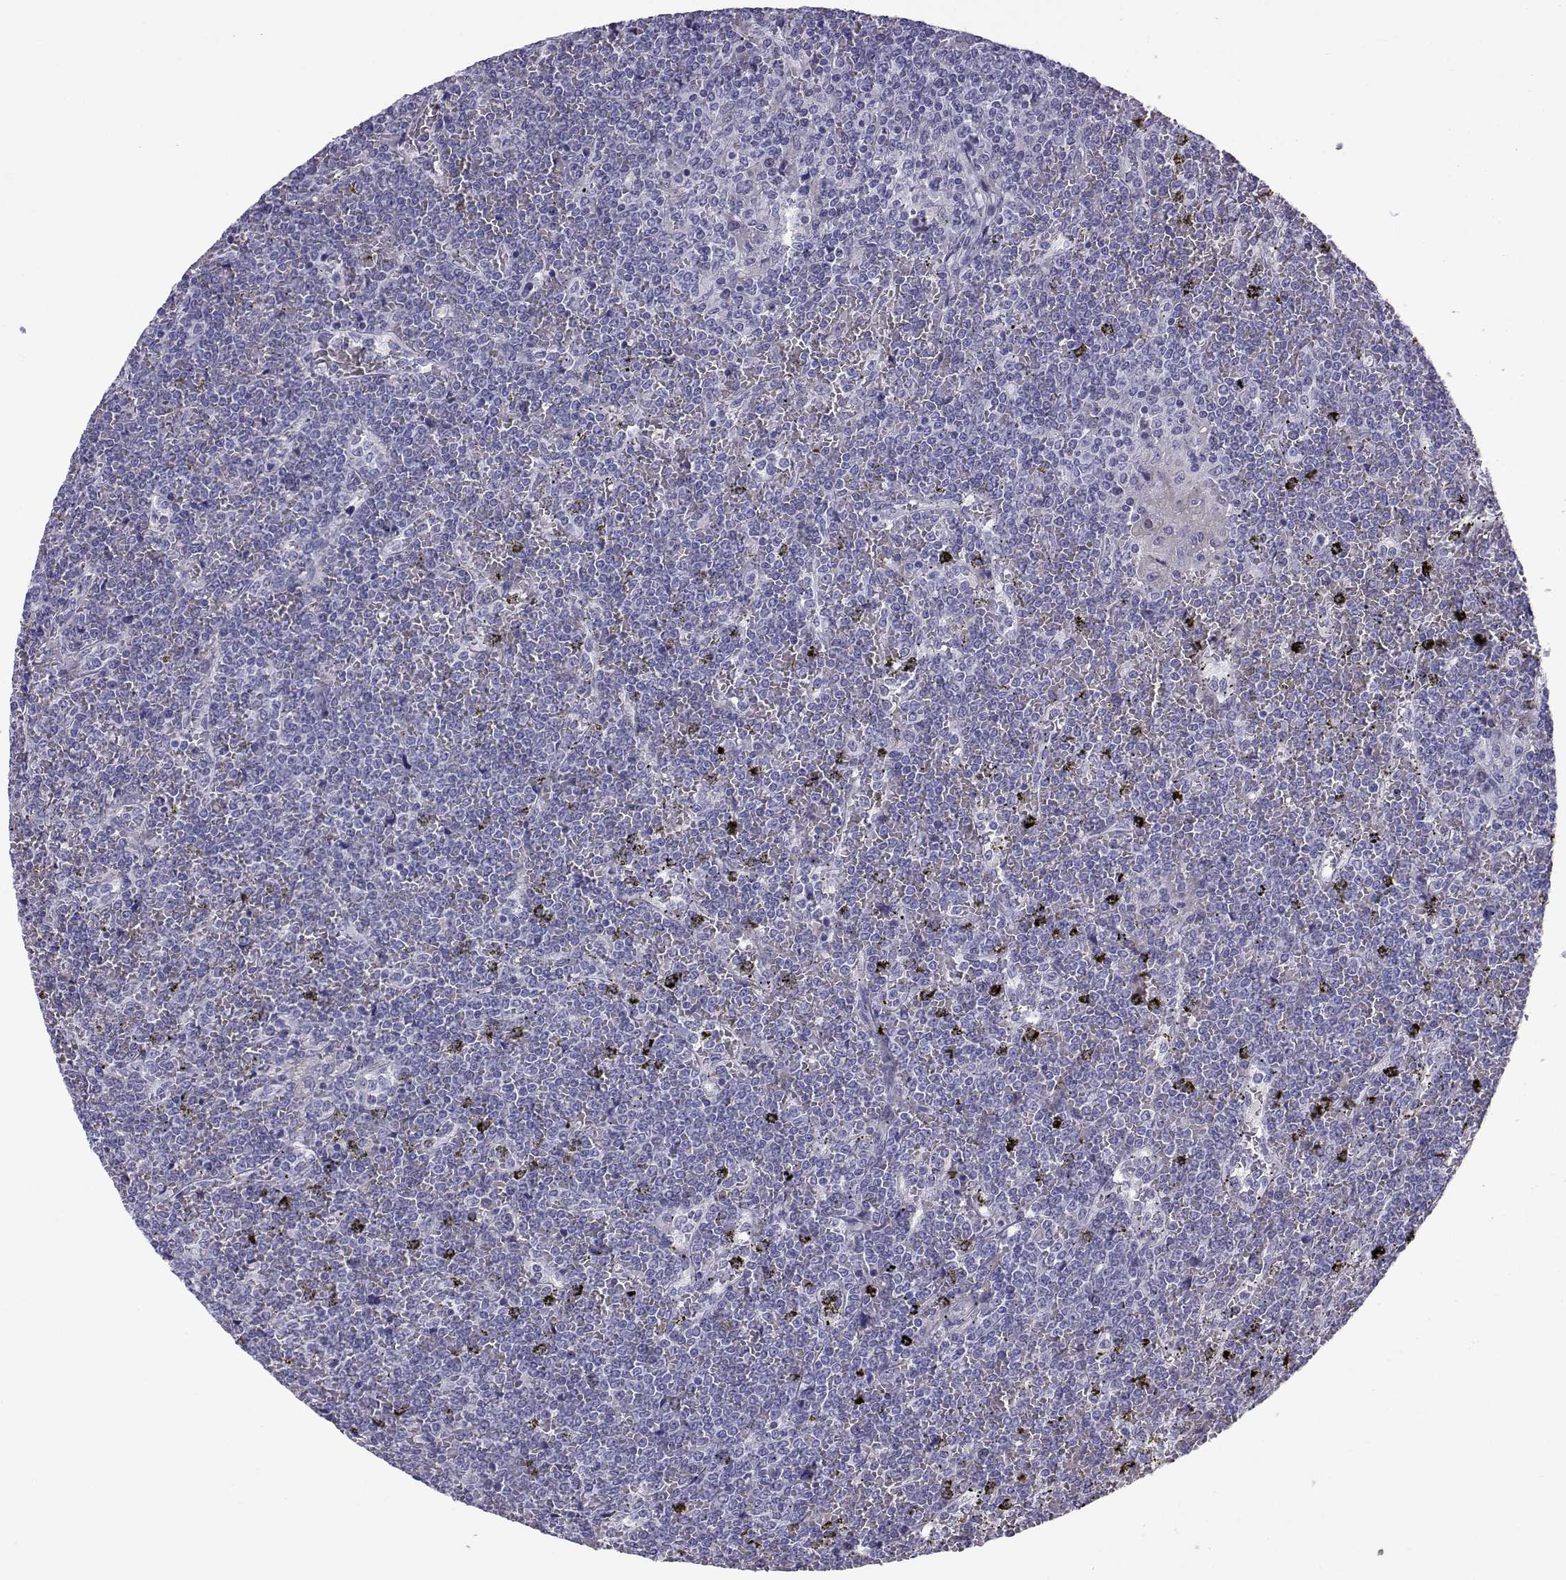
{"staining": {"intensity": "negative", "quantity": "none", "location": "none"}, "tissue": "lymphoma", "cell_type": "Tumor cells", "image_type": "cancer", "snomed": [{"axis": "morphology", "description": "Malignant lymphoma, non-Hodgkin's type, Low grade"}, {"axis": "topography", "description": "Spleen"}], "caption": "A micrograph of malignant lymphoma, non-Hodgkin's type (low-grade) stained for a protein demonstrates no brown staining in tumor cells.", "gene": "RNASE12", "patient": {"sex": "female", "age": 19}}